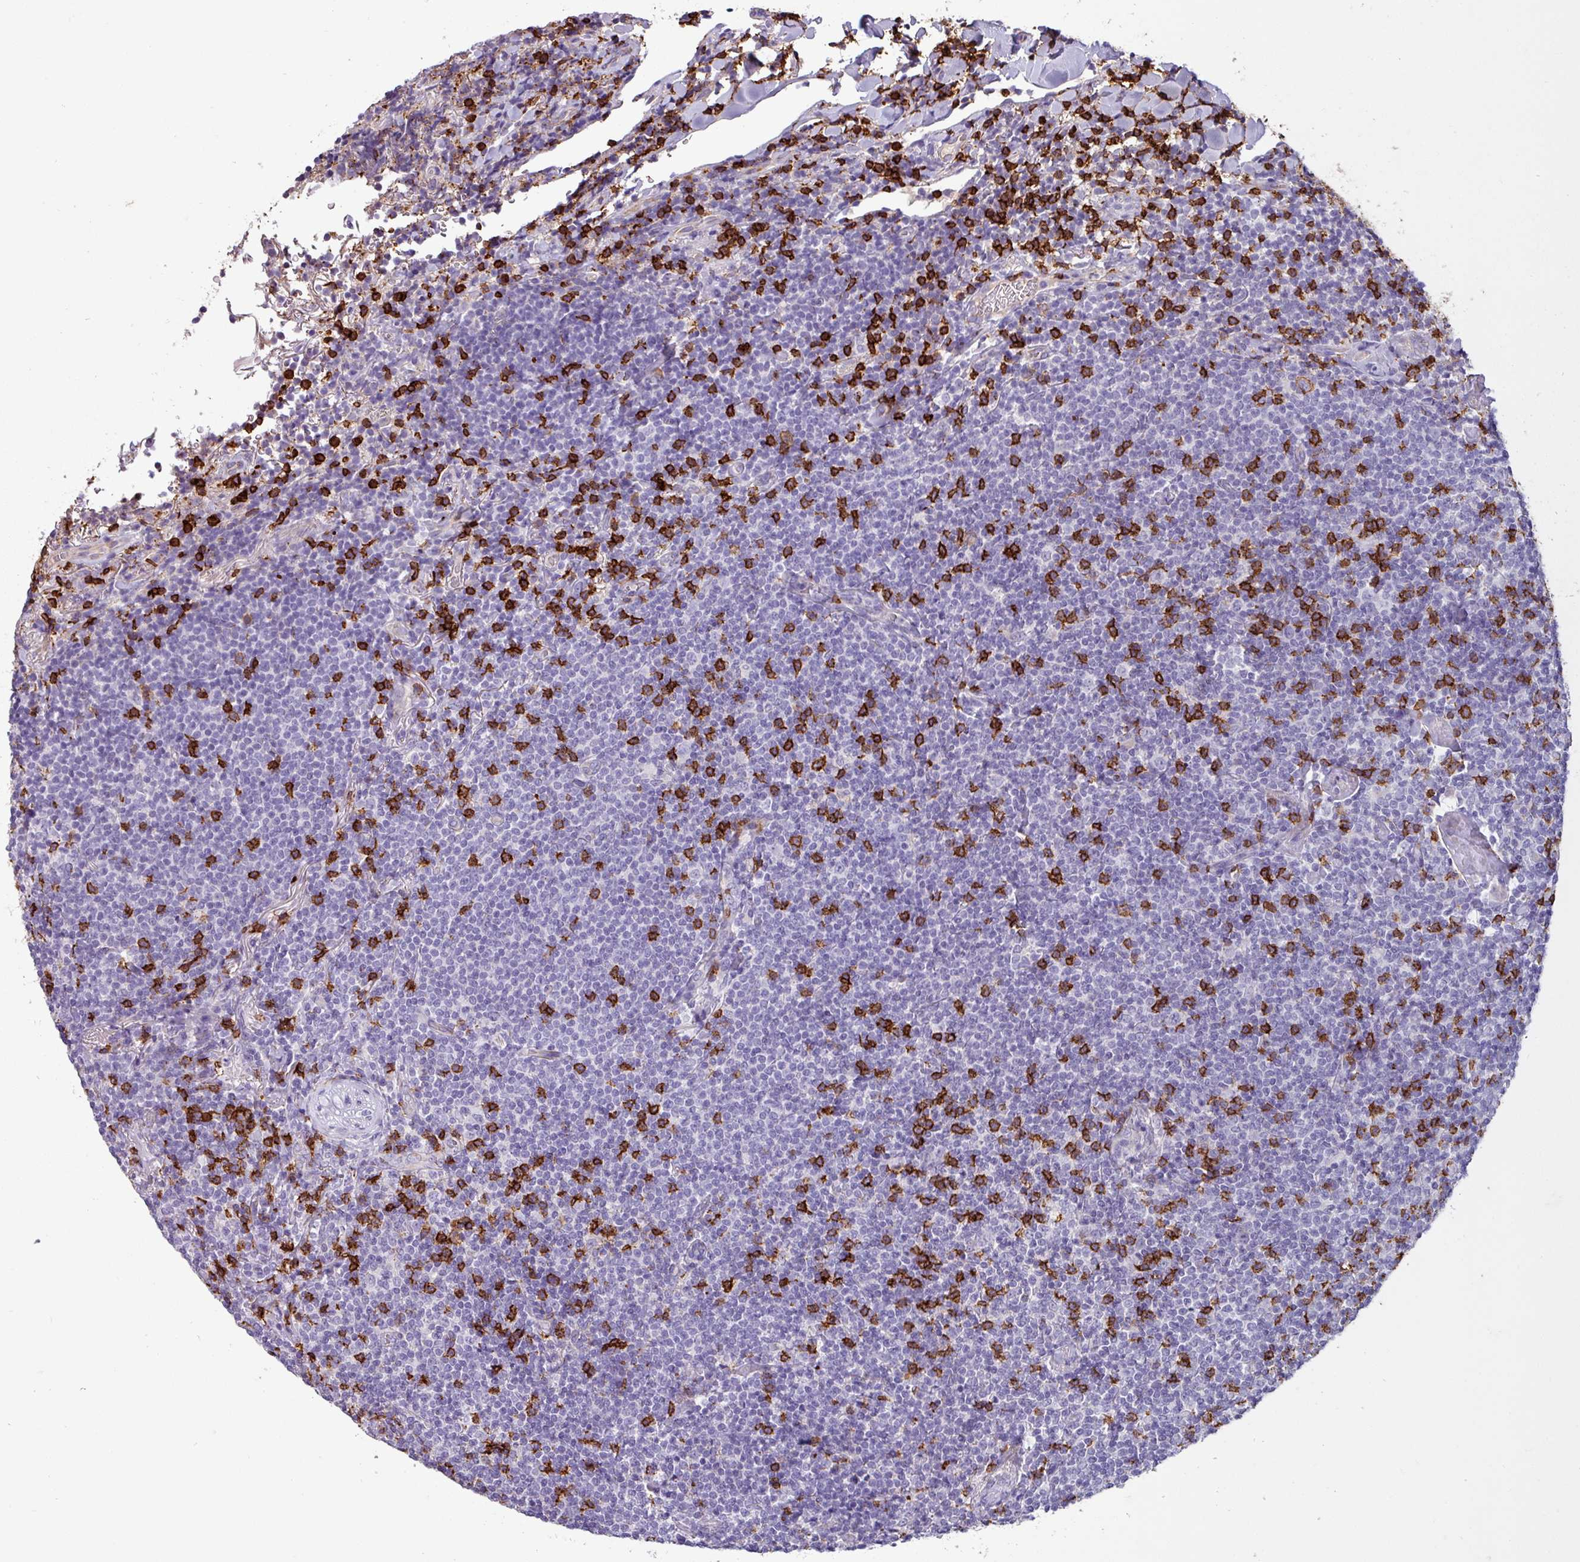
{"staining": {"intensity": "strong", "quantity": "<25%", "location": "cytoplasmic/membranous"}, "tissue": "lymphoma", "cell_type": "Tumor cells", "image_type": "cancer", "snomed": [{"axis": "morphology", "description": "Malignant lymphoma, non-Hodgkin's type, Low grade"}, {"axis": "topography", "description": "Lung"}], "caption": "Strong cytoplasmic/membranous expression for a protein is appreciated in about <25% of tumor cells of low-grade malignant lymphoma, non-Hodgkin's type using immunohistochemistry (IHC).", "gene": "CD8A", "patient": {"sex": "female", "age": 71}}